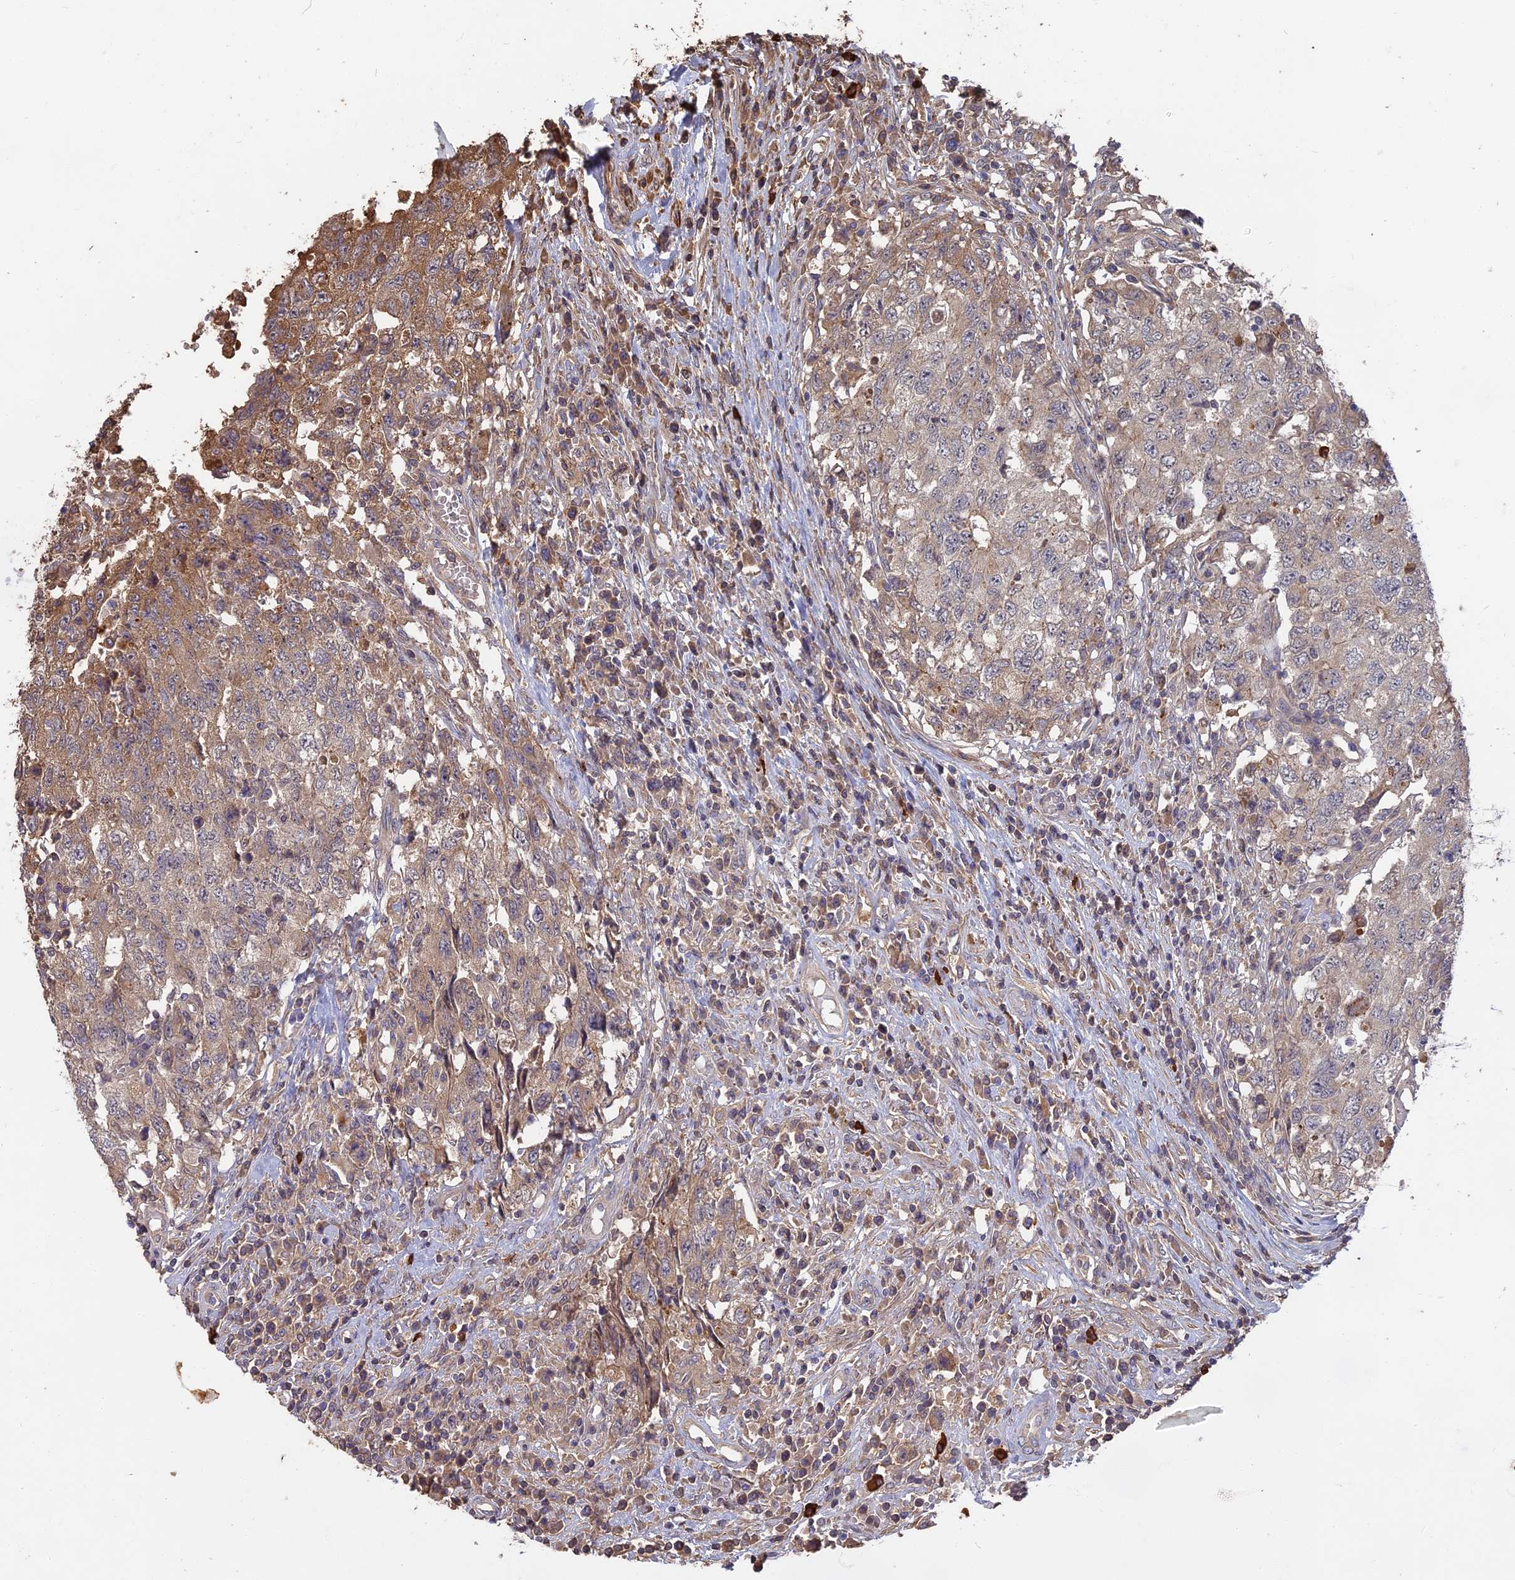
{"staining": {"intensity": "weak", "quantity": ">75%", "location": "cytoplasmic/membranous"}, "tissue": "testis cancer", "cell_type": "Tumor cells", "image_type": "cancer", "snomed": [{"axis": "morphology", "description": "Carcinoma, Embryonal, NOS"}, {"axis": "topography", "description": "Testis"}], "caption": "The immunohistochemical stain highlights weak cytoplasmic/membranous expression in tumor cells of testis cancer (embryonal carcinoma) tissue.", "gene": "ERMAP", "patient": {"sex": "male", "age": 34}}